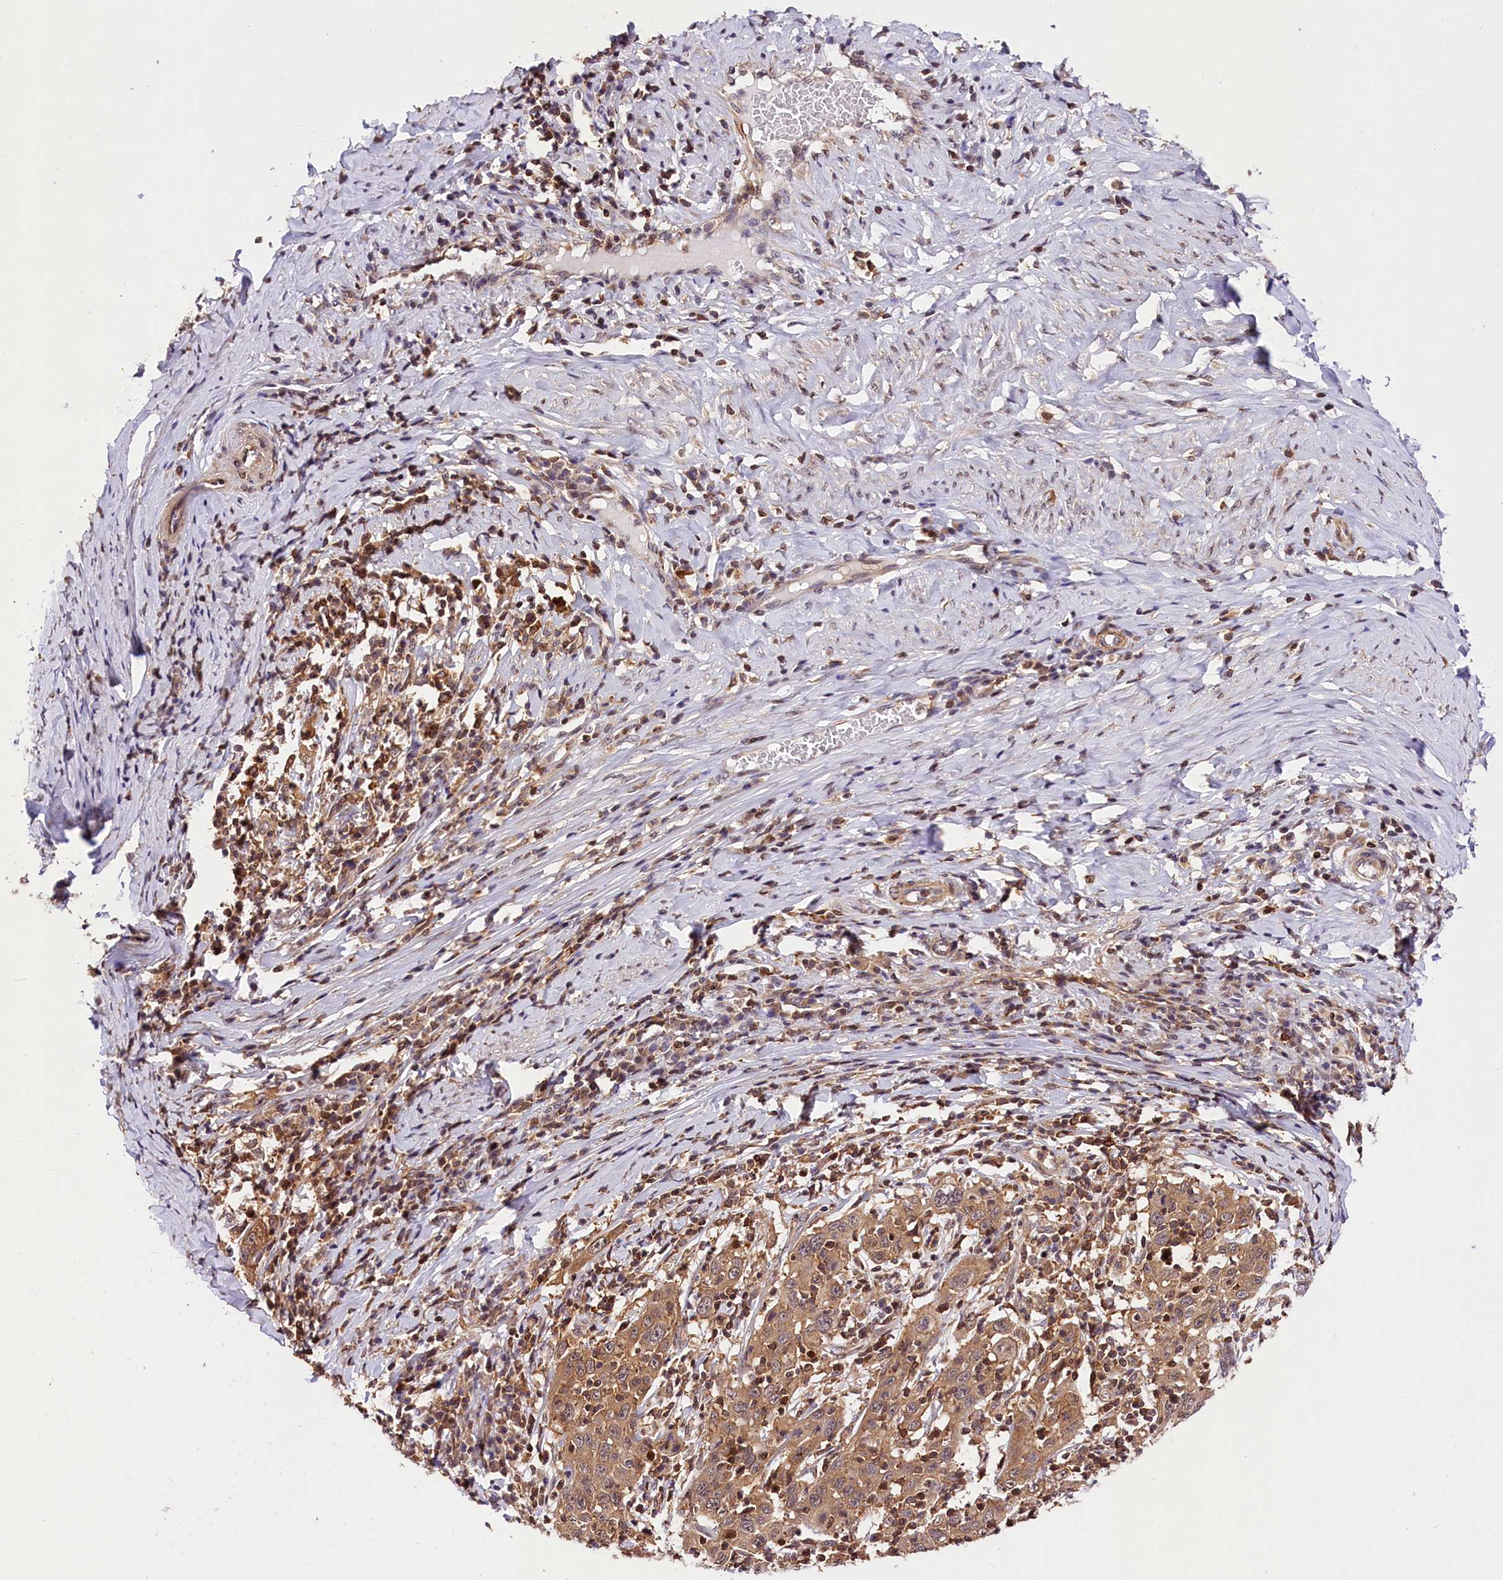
{"staining": {"intensity": "moderate", "quantity": ">75%", "location": "cytoplasmic/membranous"}, "tissue": "cervical cancer", "cell_type": "Tumor cells", "image_type": "cancer", "snomed": [{"axis": "morphology", "description": "Squamous cell carcinoma, NOS"}, {"axis": "topography", "description": "Cervix"}], "caption": "Cervical cancer stained for a protein (brown) displays moderate cytoplasmic/membranous positive staining in about >75% of tumor cells.", "gene": "CHORDC1", "patient": {"sex": "female", "age": 46}}